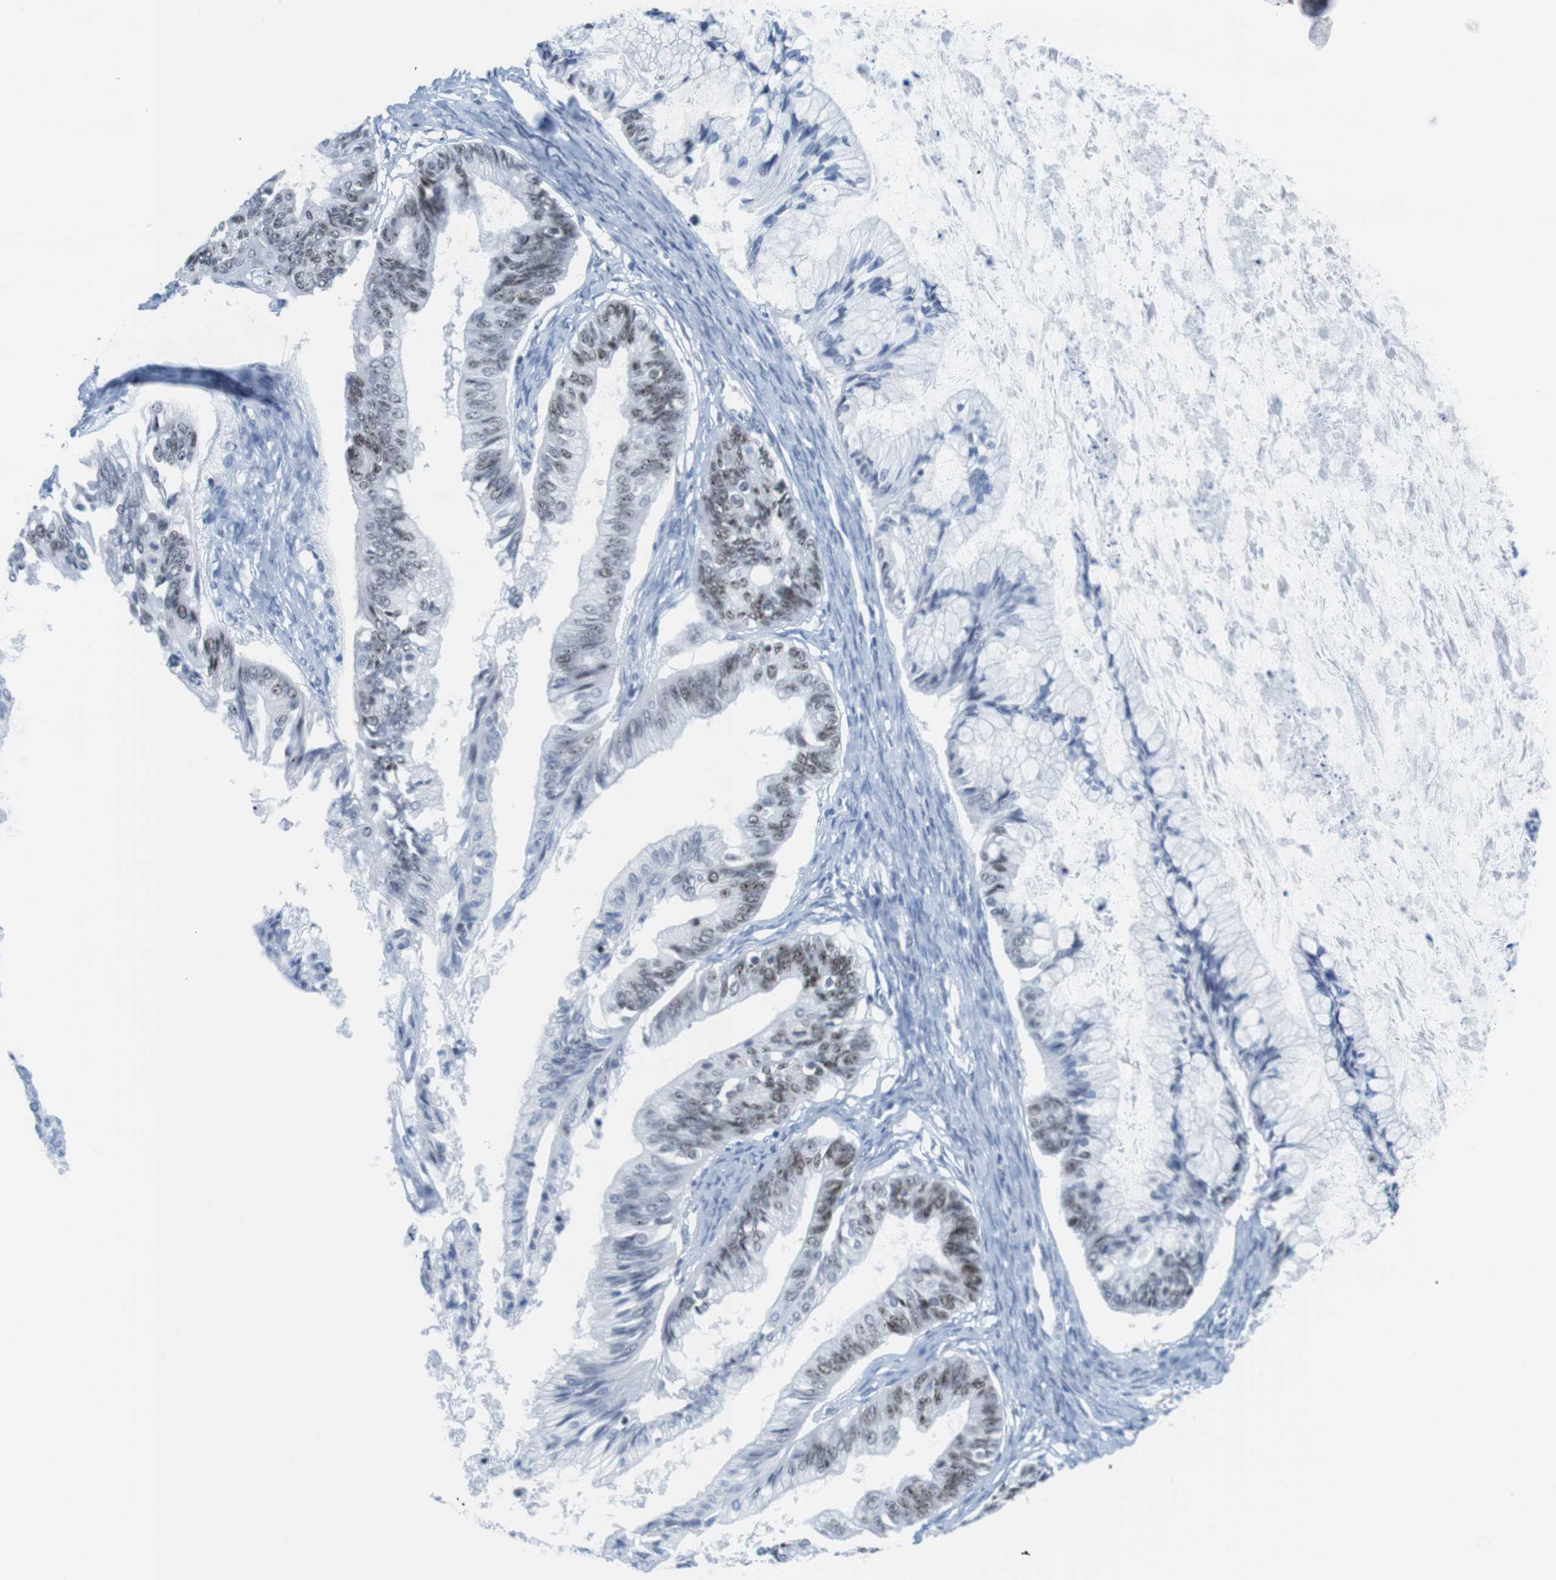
{"staining": {"intensity": "moderate", "quantity": "25%-75%", "location": "nuclear"}, "tissue": "ovarian cancer", "cell_type": "Tumor cells", "image_type": "cancer", "snomed": [{"axis": "morphology", "description": "Cystadenocarcinoma, mucinous, NOS"}, {"axis": "topography", "description": "Ovary"}], "caption": "Moderate nuclear positivity for a protein is seen in about 25%-75% of tumor cells of ovarian cancer (mucinous cystadenocarcinoma) using immunohistochemistry.", "gene": "NIFK", "patient": {"sex": "female", "age": 57}}